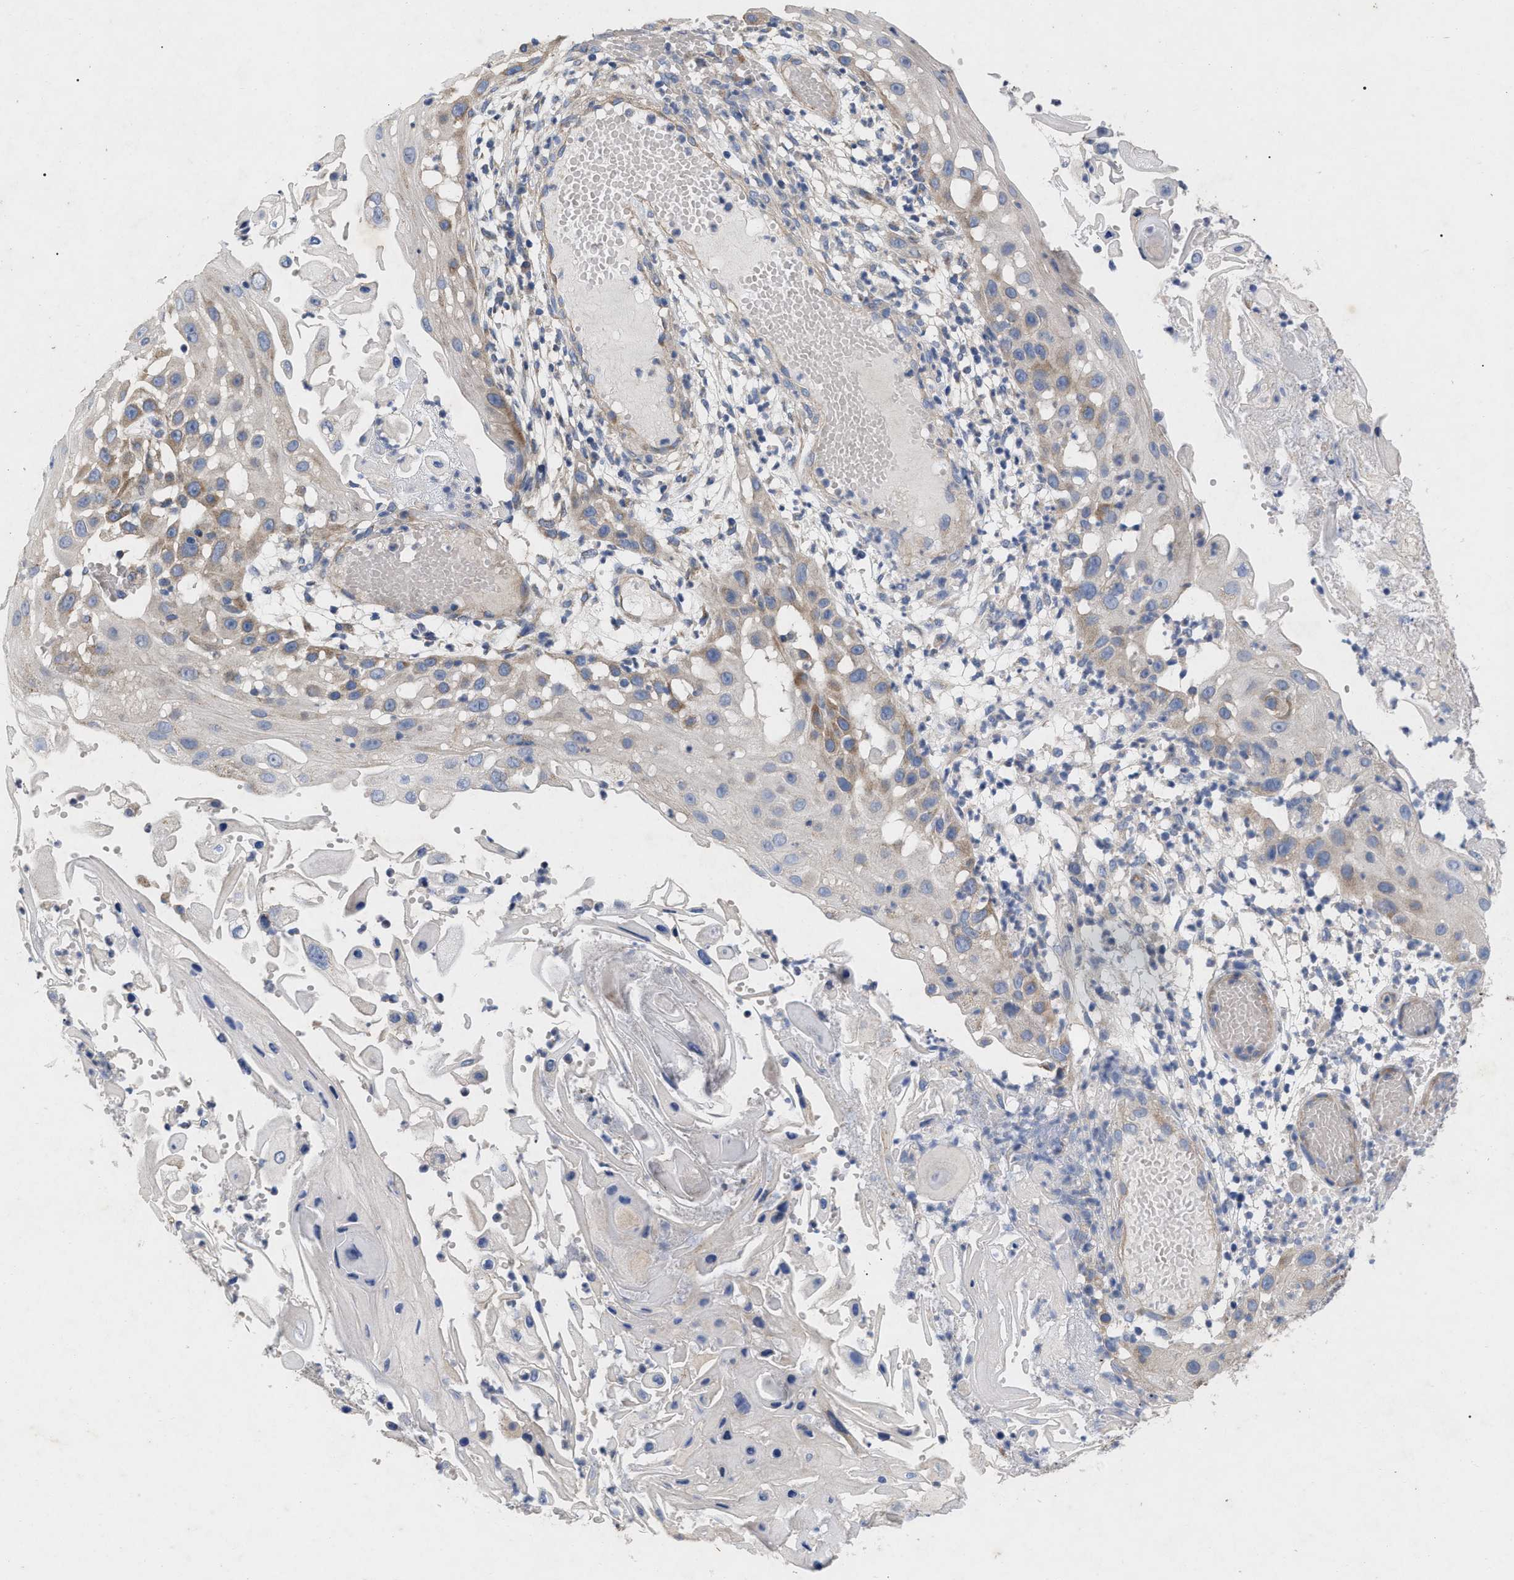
{"staining": {"intensity": "moderate", "quantity": "<25%", "location": "cytoplasmic/membranous"}, "tissue": "skin cancer", "cell_type": "Tumor cells", "image_type": "cancer", "snomed": [{"axis": "morphology", "description": "Squamous cell carcinoma, NOS"}, {"axis": "topography", "description": "Skin"}], "caption": "Human skin cancer stained with a protein marker shows moderate staining in tumor cells.", "gene": "VIP", "patient": {"sex": "female", "age": 44}}